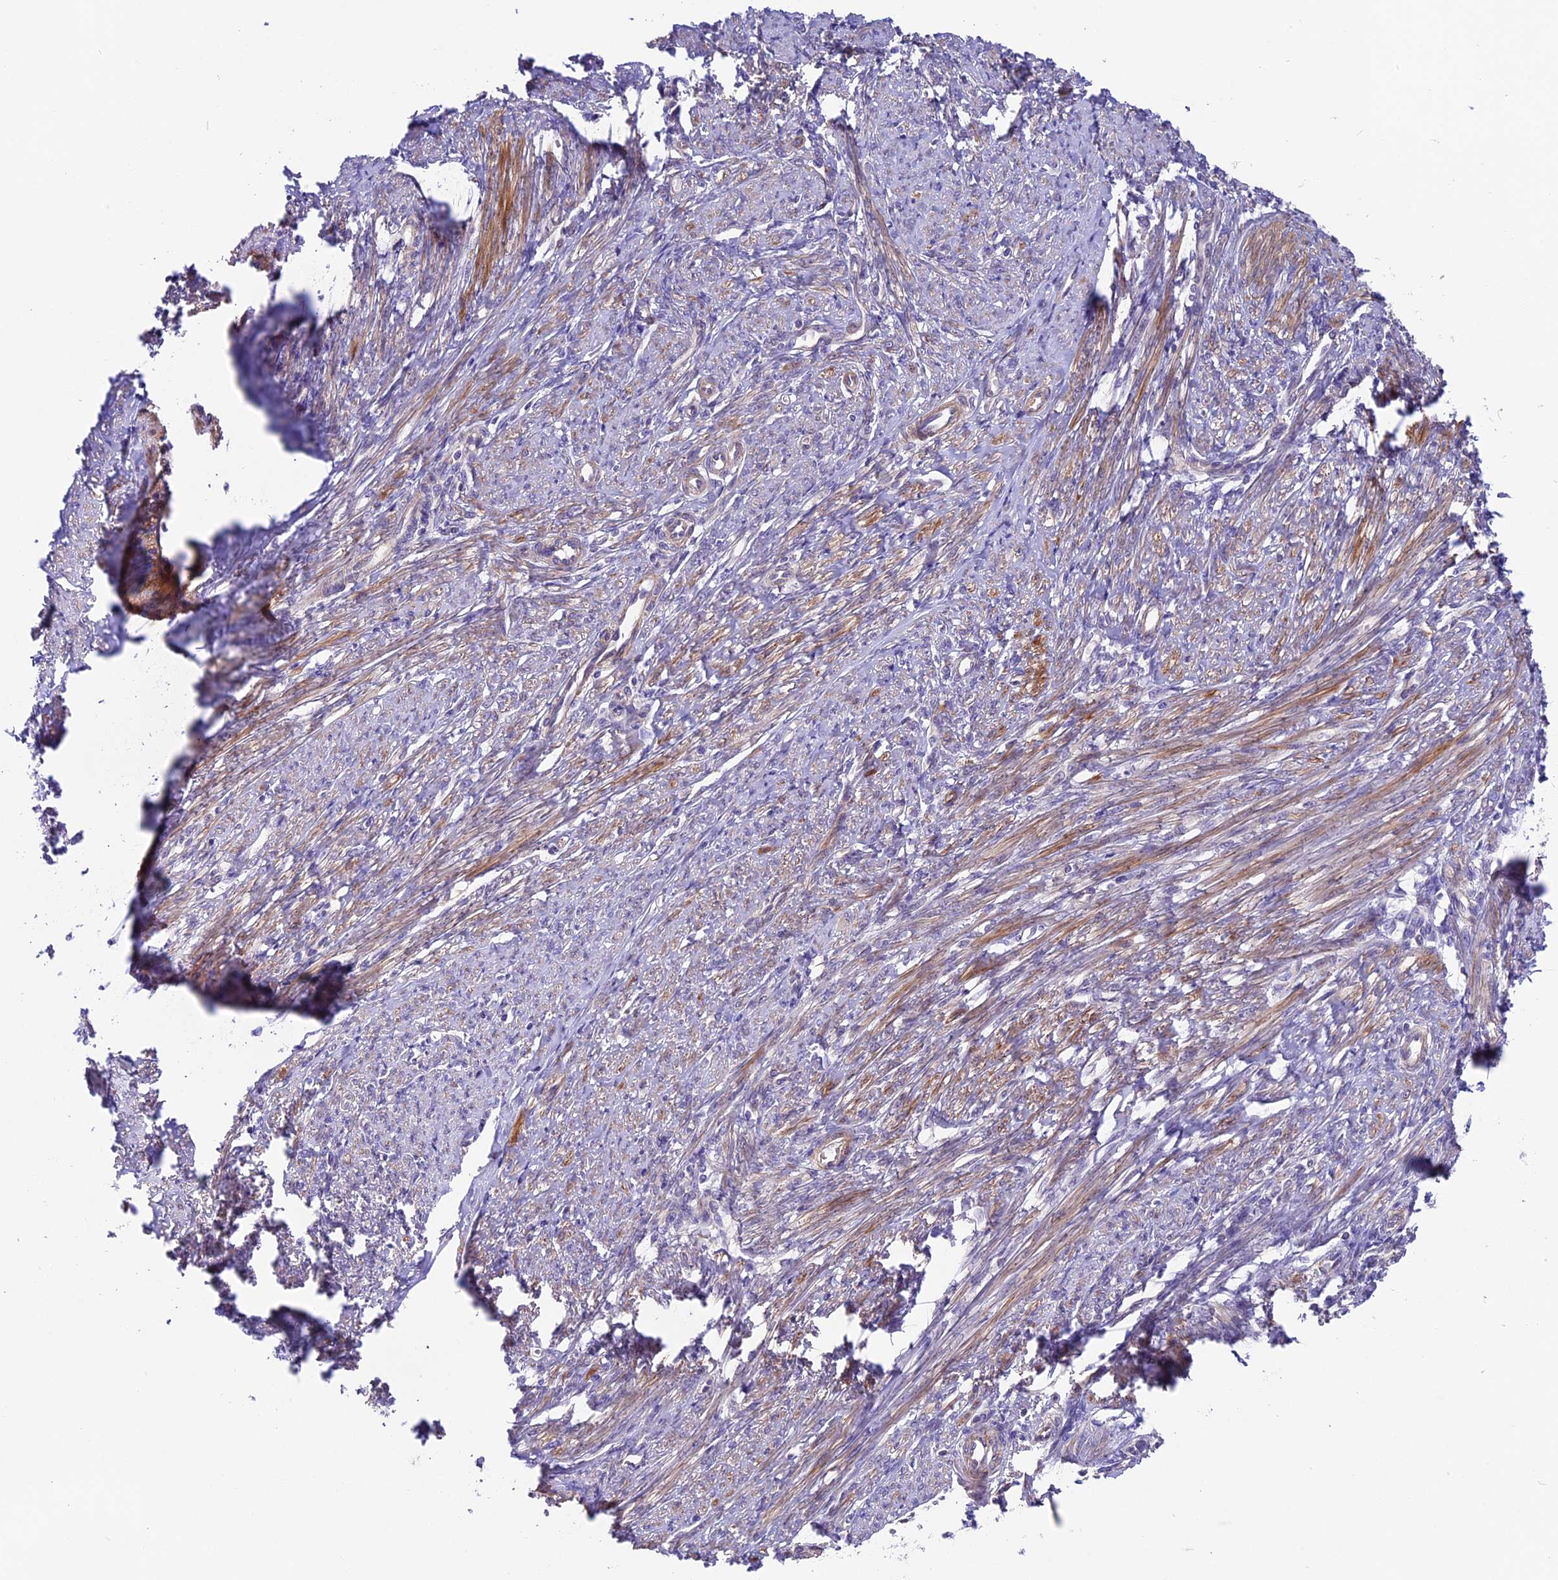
{"staining": {"intensity": "strong", "quantity": "25%-75%", "location": "cytoplasmic/membranous"}, "tissue": "smooth muscle", "cell_type": "Smooth muscle cells", "image_type": "normal", "snomed": [{"axis": "morphology", "description": "Normal tissue, NOS"}, {"axis": "topography", "description": "Smooth muscle"}, {"axis": "topography", "description": "Uterus"}], "caption": "This image reveals unremarkable smooth muscle stained with immunohistochemistry to label a protein in brown. The cytoplasmic/membranous of smooth muscle cells show strong positivity for the protein. Nuclei are counter-stained blue.", "gene": "COG8", "patient": {"sex": "female", "age": 59}}